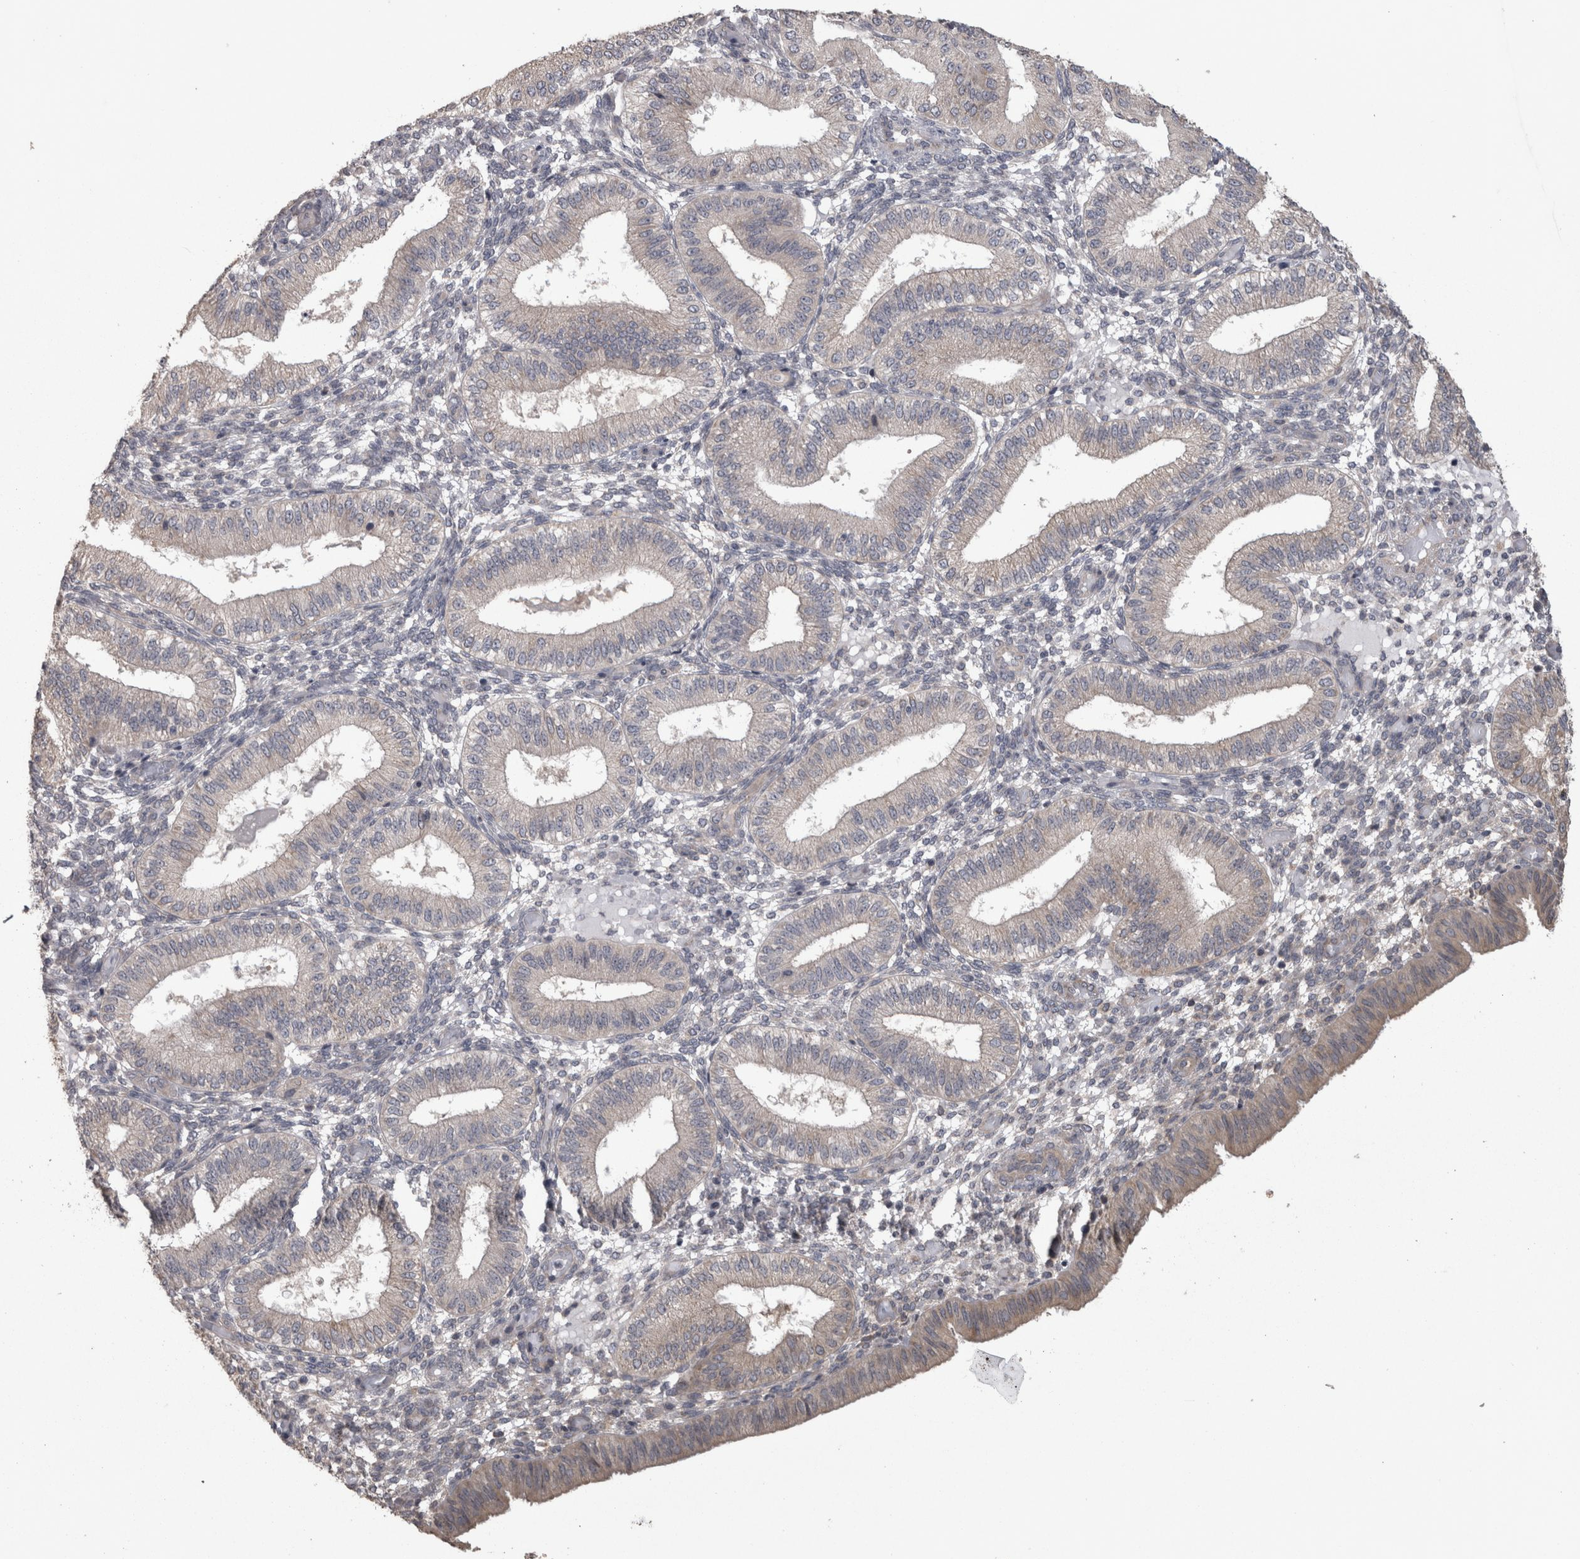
{"staining": {"intensity": "negative", "quantity": "none", "location": "none"}, "tissue": "endometrium", "cell_type": "Cells in endometrial stroma", "image_type": "normal", "snomed": [{"axis": "morphology", "description": "Normal tissue, NOS"}, {"axis": "topography", "description": "Endometrium"}], "caption": "Immunohistochemistry photomicrograph of unremarkable endometrium: human endometrium stained with DAB shows no significant protein expression in cells in endometrial stroma. (DAB immunohistochemistry, high magnification).", "gene": "RAB29", "patient": {"sex": "female", "age": 39}}